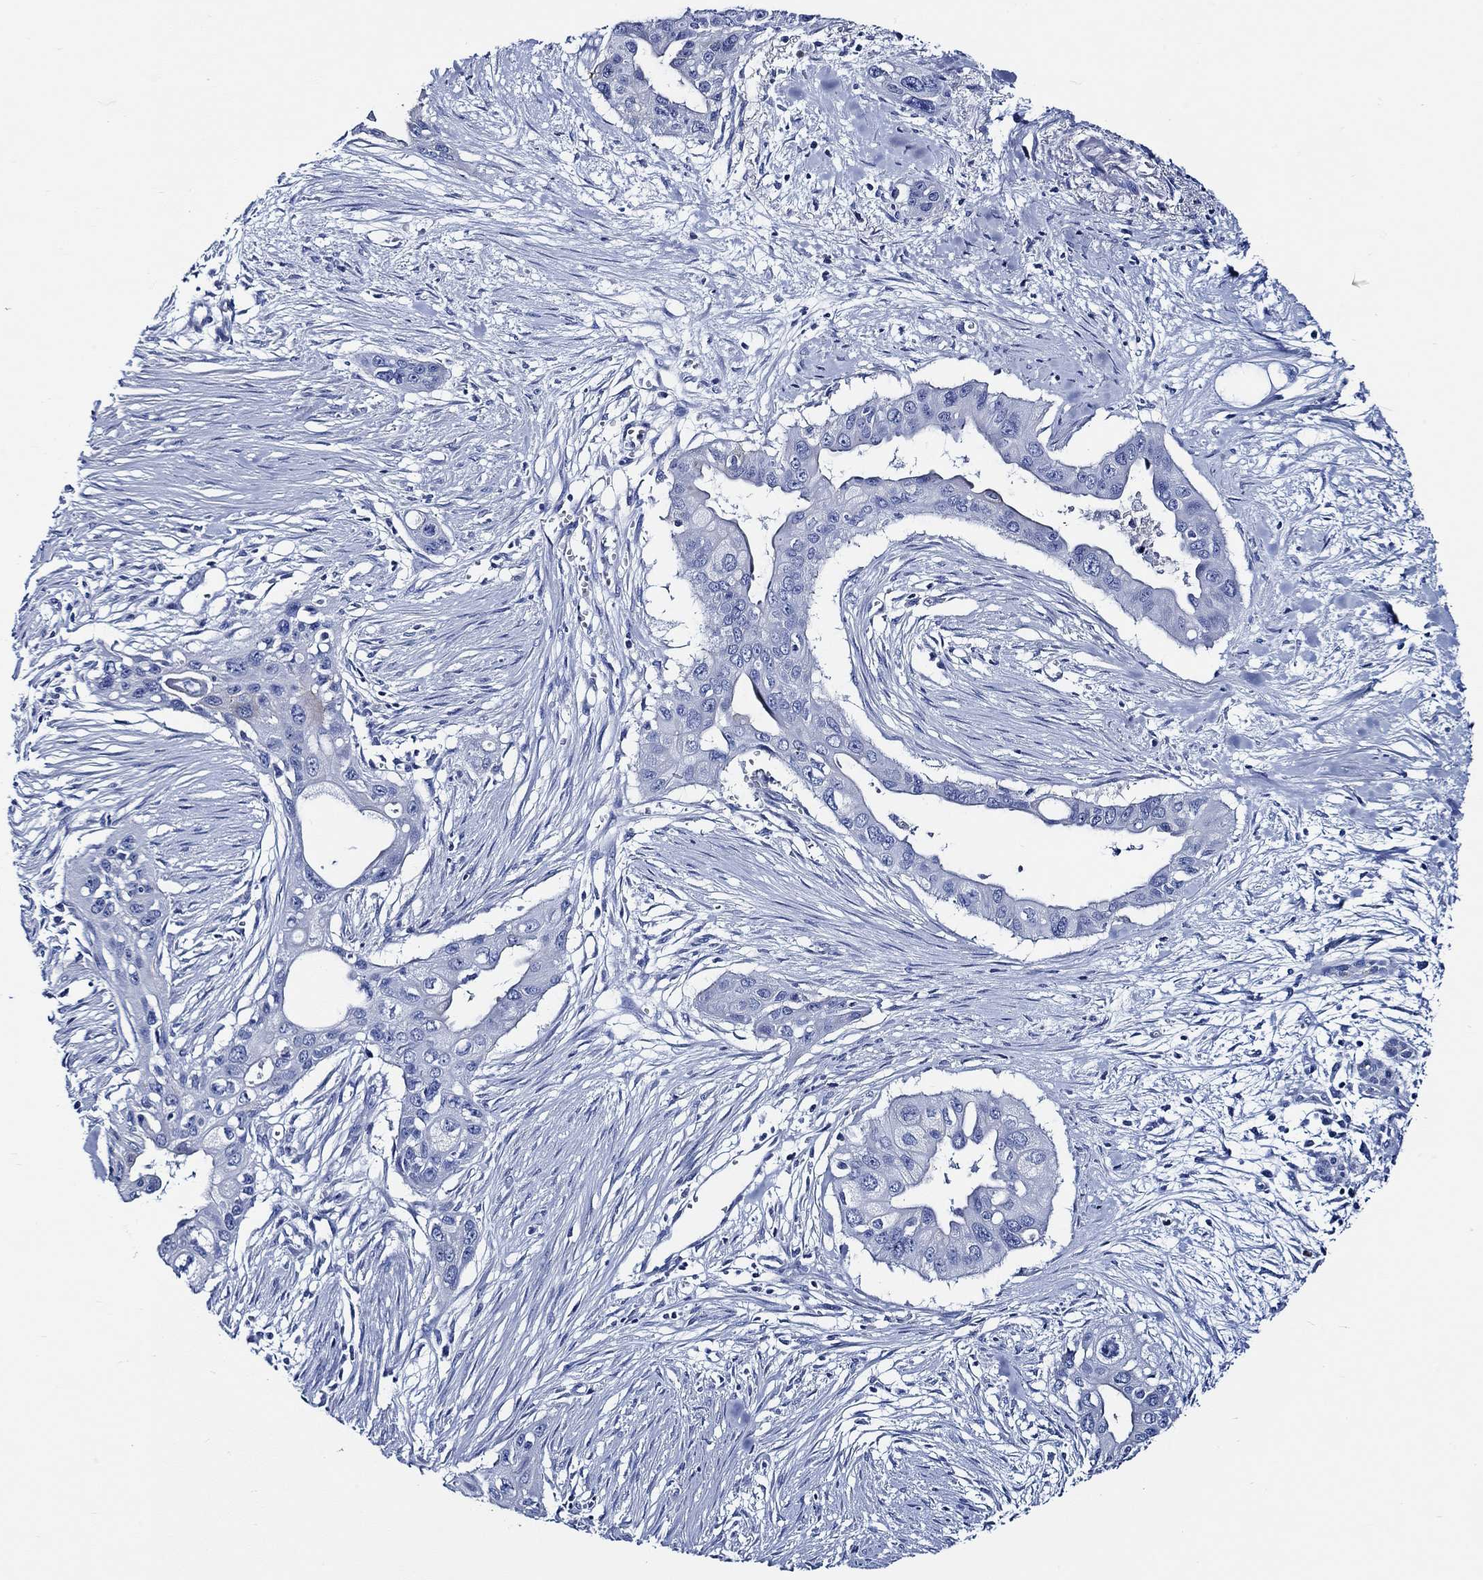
{"staining": {"intensity": "negative", "quantity": "none", "location": "none"}, "tissue": "pancreatic cancer", "cell_type": "Tumor cells", "image_type": "cancer", "snomed": [{"axis": "morphology", "description": "Adenocarcinoma, NOS"}, {"axis": "topography", "description": "Pancreas"}], "caption": "This is an IHC image of human pancreatic cancer. There is no positivity in tumor cells.", "gene": "WDR62", "patient": {"sex": "male", "age": 60}}